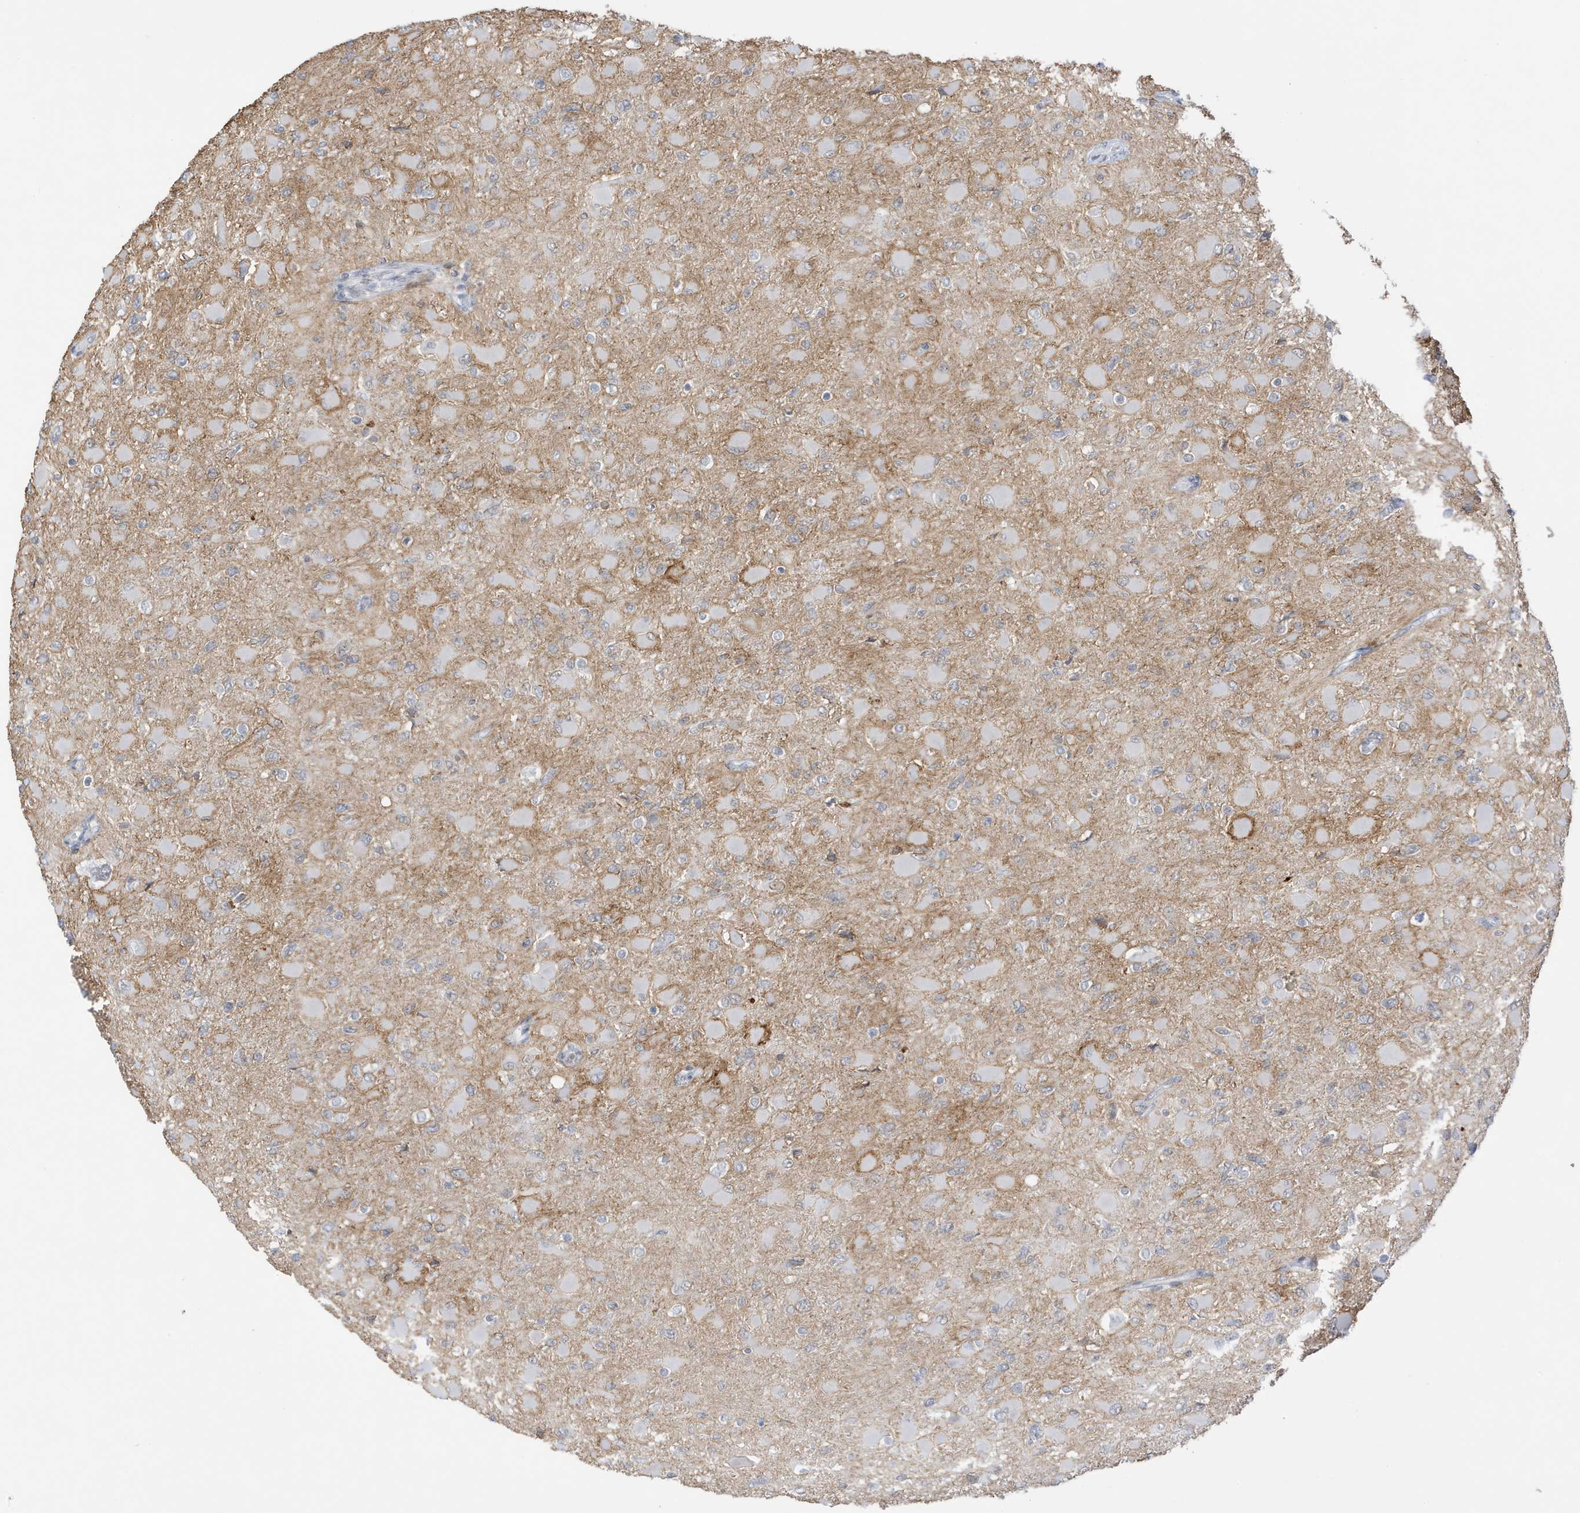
{"staining": {"intensity": "negative", "quantity": "none", "location": "none"}, "tissue": "glioma", "cell_type": "Tumor cells", "image_type": "cancer", "snomed": [{"axis": "morphology", "description": "Glioma, malignant, High grade"}, {"axis": "topography", "description": "Cerebral cortex"}], "caption": "The histopathology image demonstrates no significant expression in tumor cells of high-grade glioma (malignant).", "gene": "MSL3", "patient": {"sex": "female", "age": 36}}